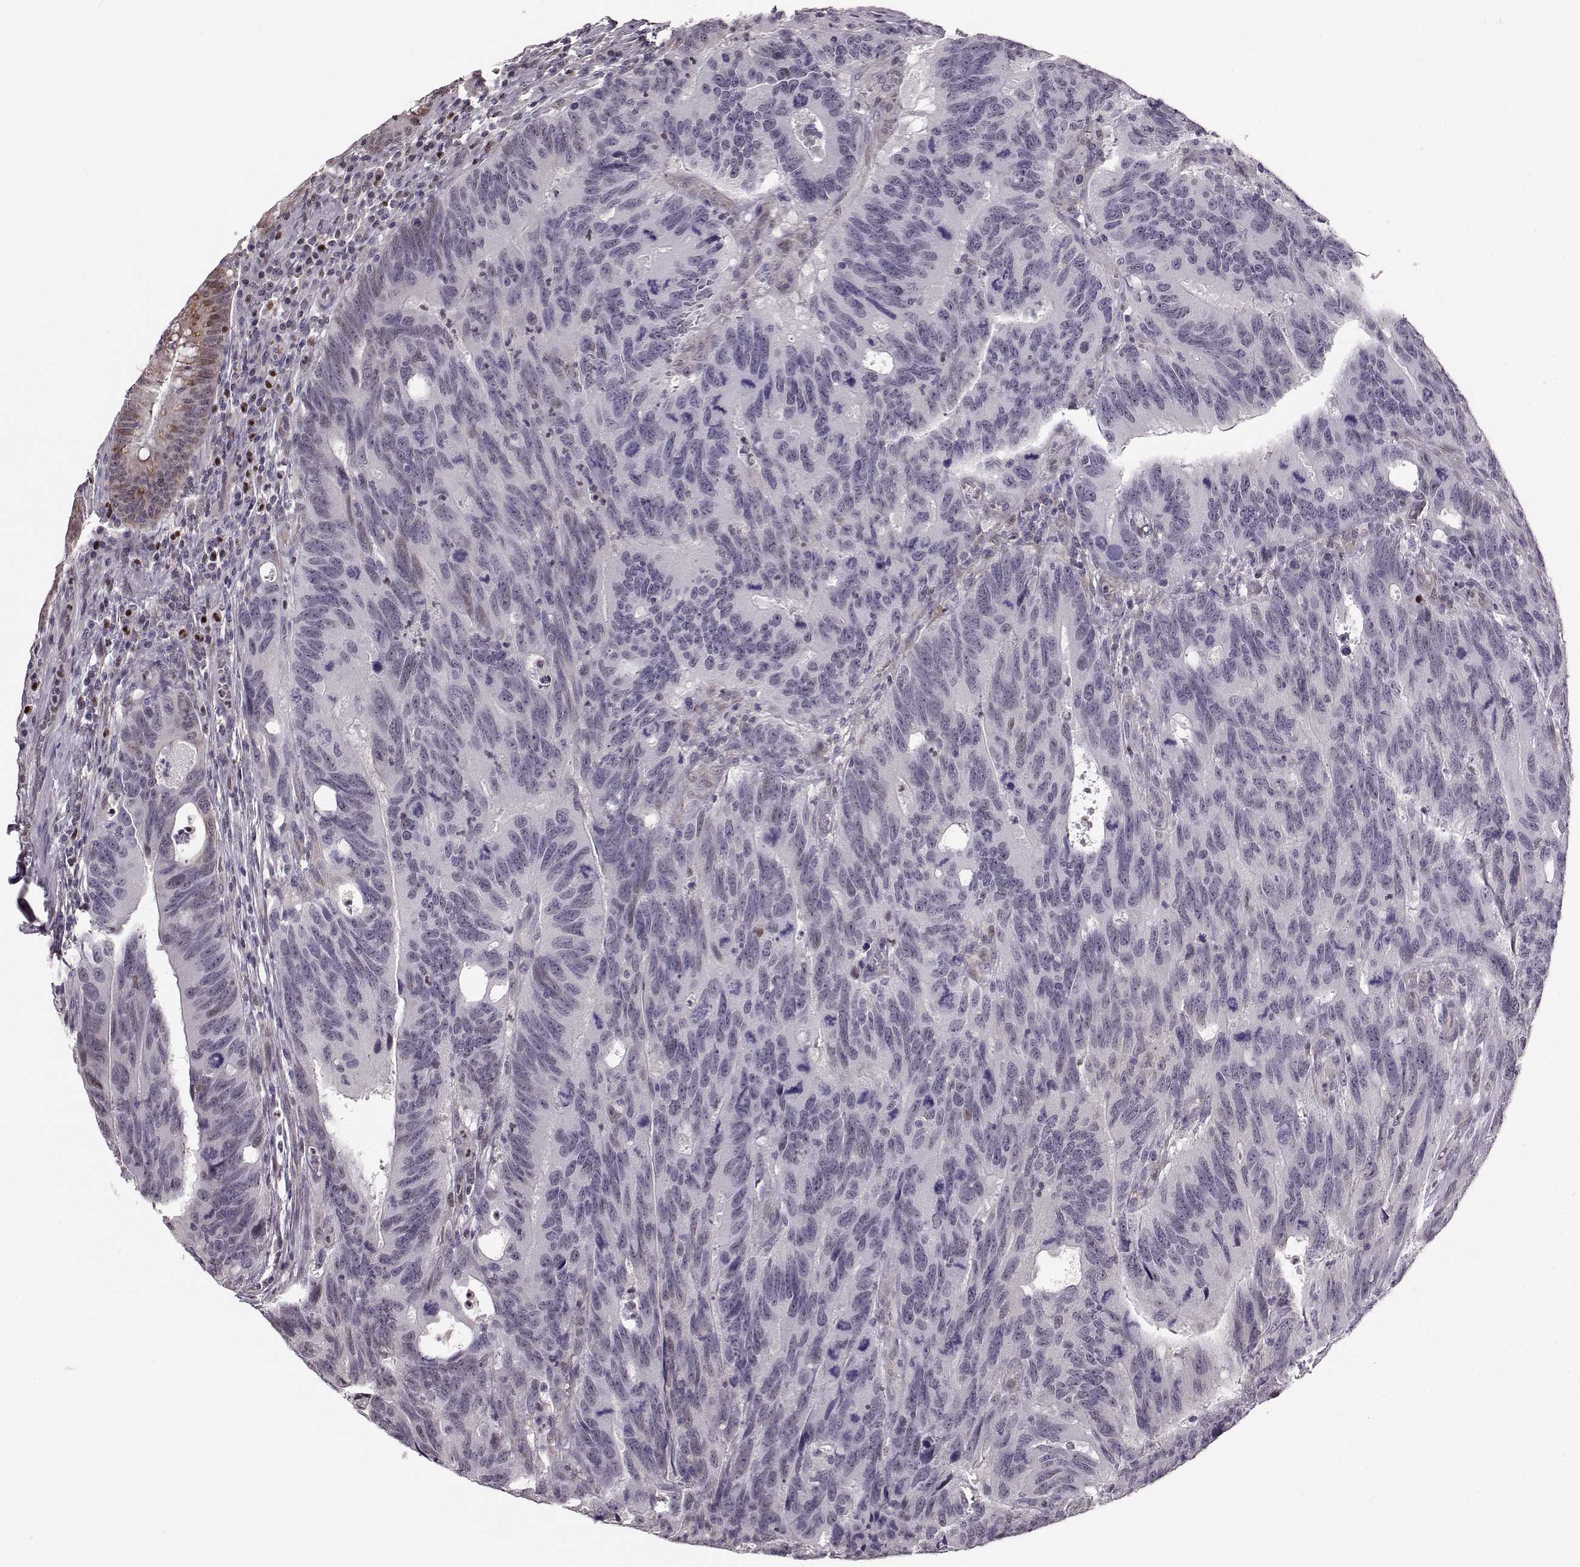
{"staining": {"intensity": "negative", "quantity": "none", "location": "none"}, "tissue": "colorectal cancer", "cell_type": "Tumor cells", "image_type": "cancer", "snomed": [{"axis": "morphology", "description": "Adenocarcinoma, NOS"}, {"axis": "topography", "description": "Colon"}], "caption": "This image is of adenocarcinoma (colorectal) stained with immunohistochemistry (IHC) to label a protein in brown with the nuclei are counter-stained blue. There is no staining in tumor cells.", "gene": "KLF6", "patient": {"sex": "female", "age": 77}}